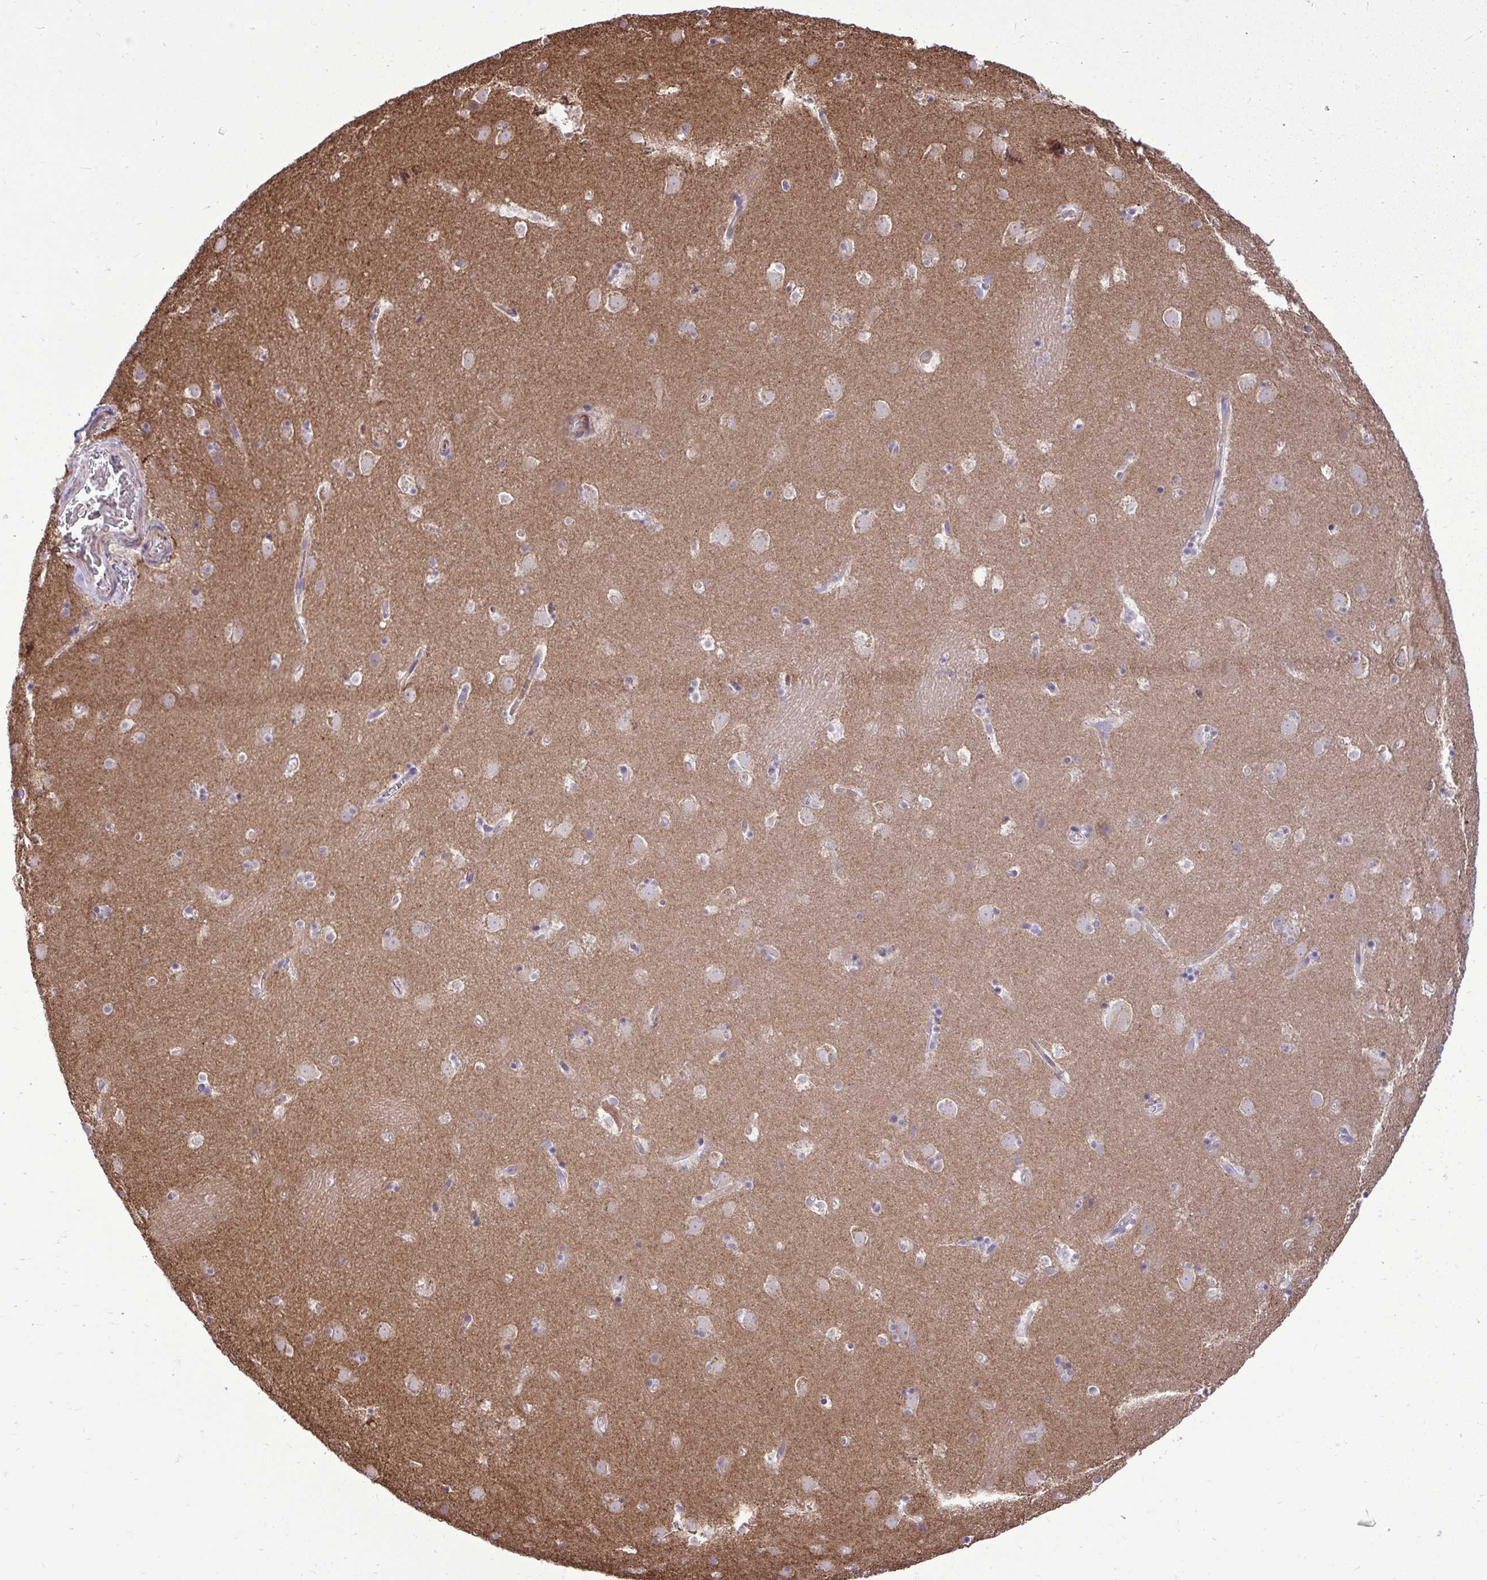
{"staining": {"intensity": "negative", "quantity": "none", "location": "none"}, "tissue": "caudate", "cell_type": "Glial cells", "image_type": "normal", "snomed": [{"axis": "morphology", "description": "Normal tissue, NOS"}, {"axis": "topography", "description": "Lateral ventricle wall"}], "caption": "High magnification brightfield microscopy of normal caudate stained with DAB (3,3'-diaminobenzidine) (brown) and counterstained with hematoxylin (blue): glial cells show no significant positivity. Nuclei are stained in blue.", "gene": "PAIP2", "patient": {"sex": "male", "age": 37}}